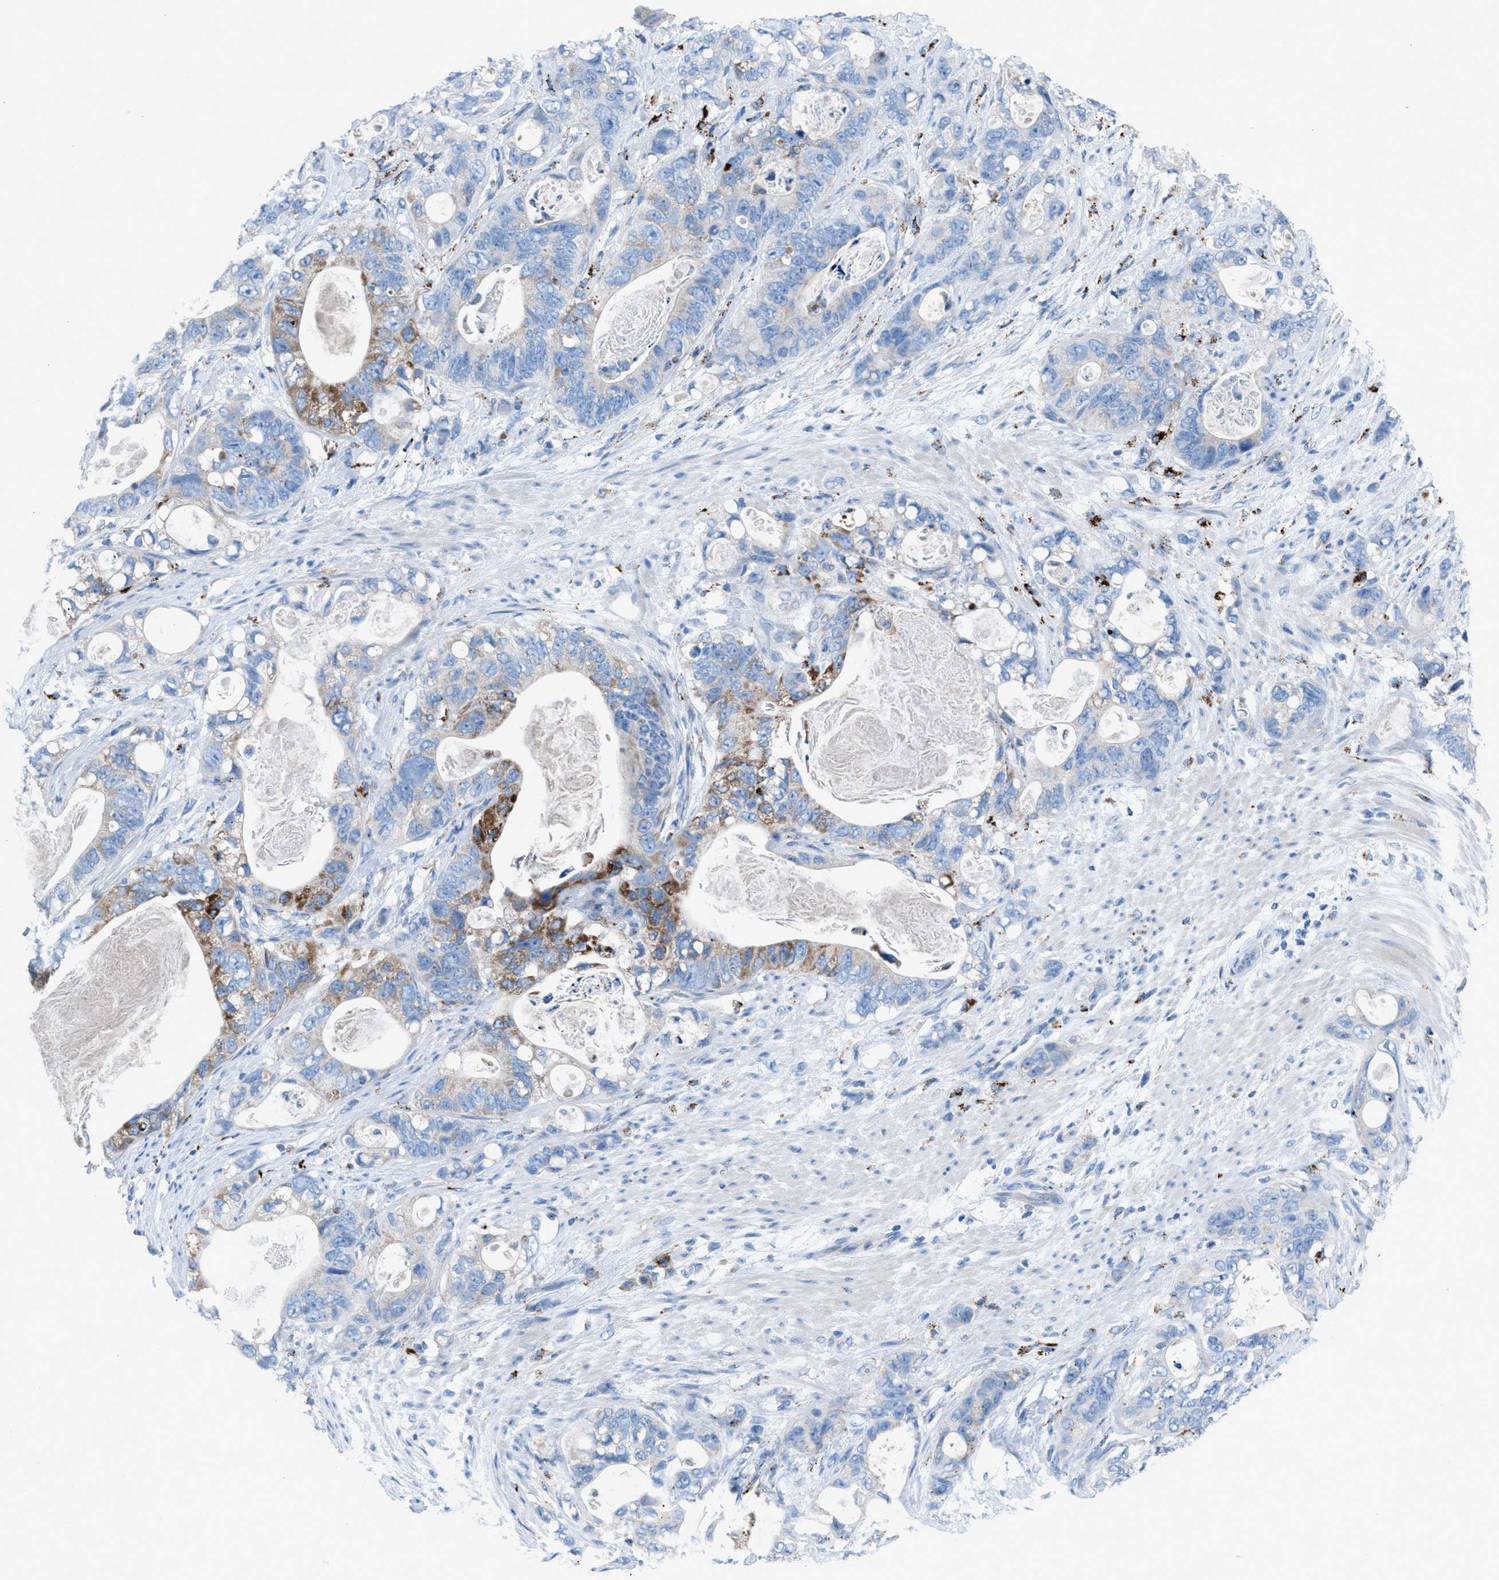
{"staining": {"intensity": "moderate", "quantity": "<25%", "location": "cytoplasmic/membranous"}, "tissue": "stomach cancer", "cell_type": "Tumor cells", "image_type": "cancer", "snomed": [{"axis": "morphology", "description": "Normal tissue, NOS"}, {"axis": "morphology", "description": "Adenocarcinoma, NOS"}, {"axis": "topography", "description": "Stomach"}], "caption": "Protein staining of adenocarcinoma (stomach) tissue displays moderate cytoplasmic/membranous expression in approximately <25% of tumor cells.", "gene": "CD1B", "patient": {"sex": "female", "age": 89}}